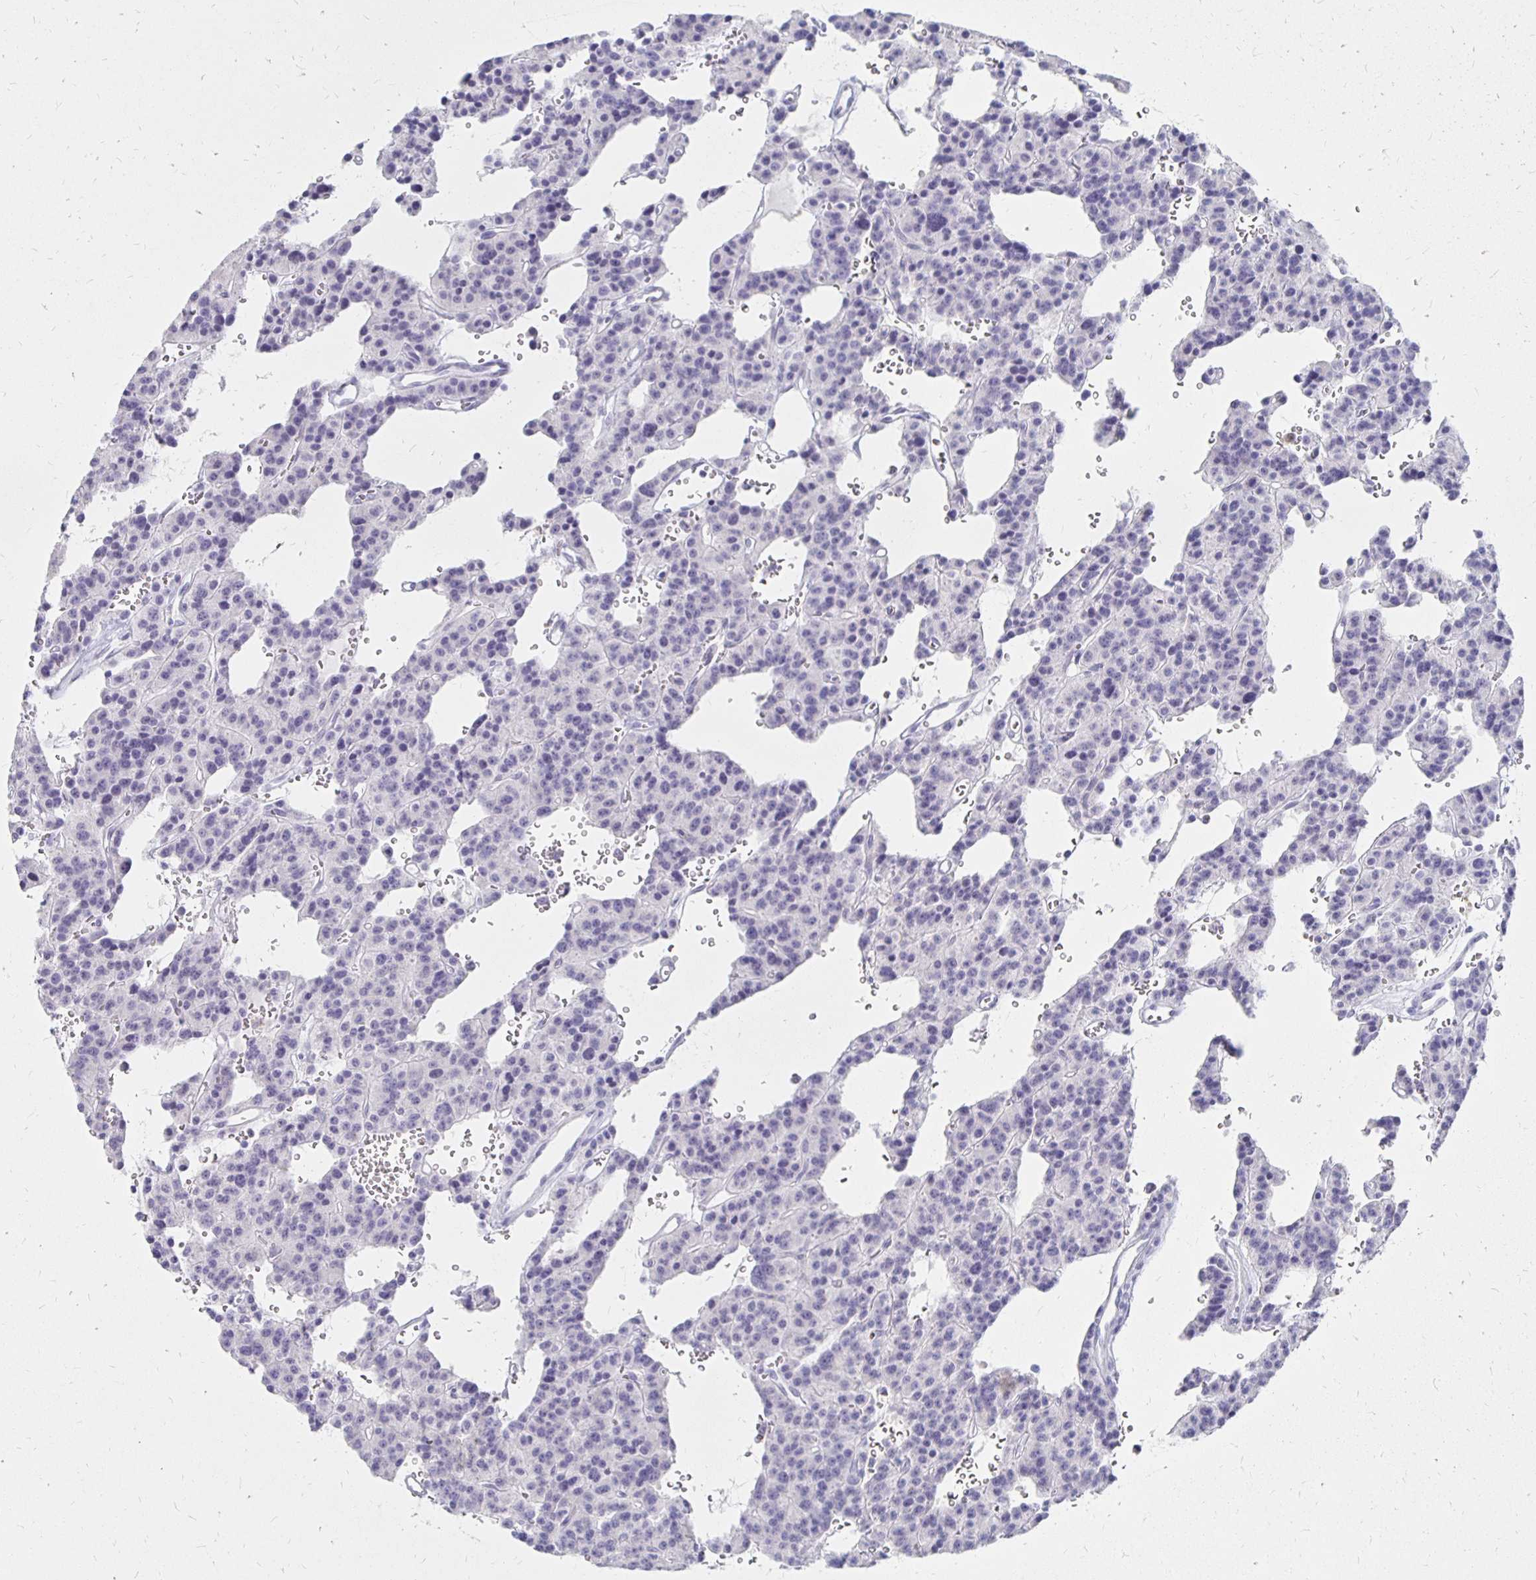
{"staining": {"intensity": "negative", "quantity": "none", "location": "none"}, "tissue": "carcinoid", "cell_type": "Tumor cells", "image_type": "cancer", "snomed": [{"axis": "morphology", "description": "Carcinoid, malignant, NOS"}, {"axis": "topography", "description": "Lung"}], "caption": "A high-resolution micrograph shows immunohistochemistry (IHC) staining of carcinoid, which reveals no significant expression in tumor cells.", "gene": "SYT2", "patient": {"sex": "female", "age": 71}}